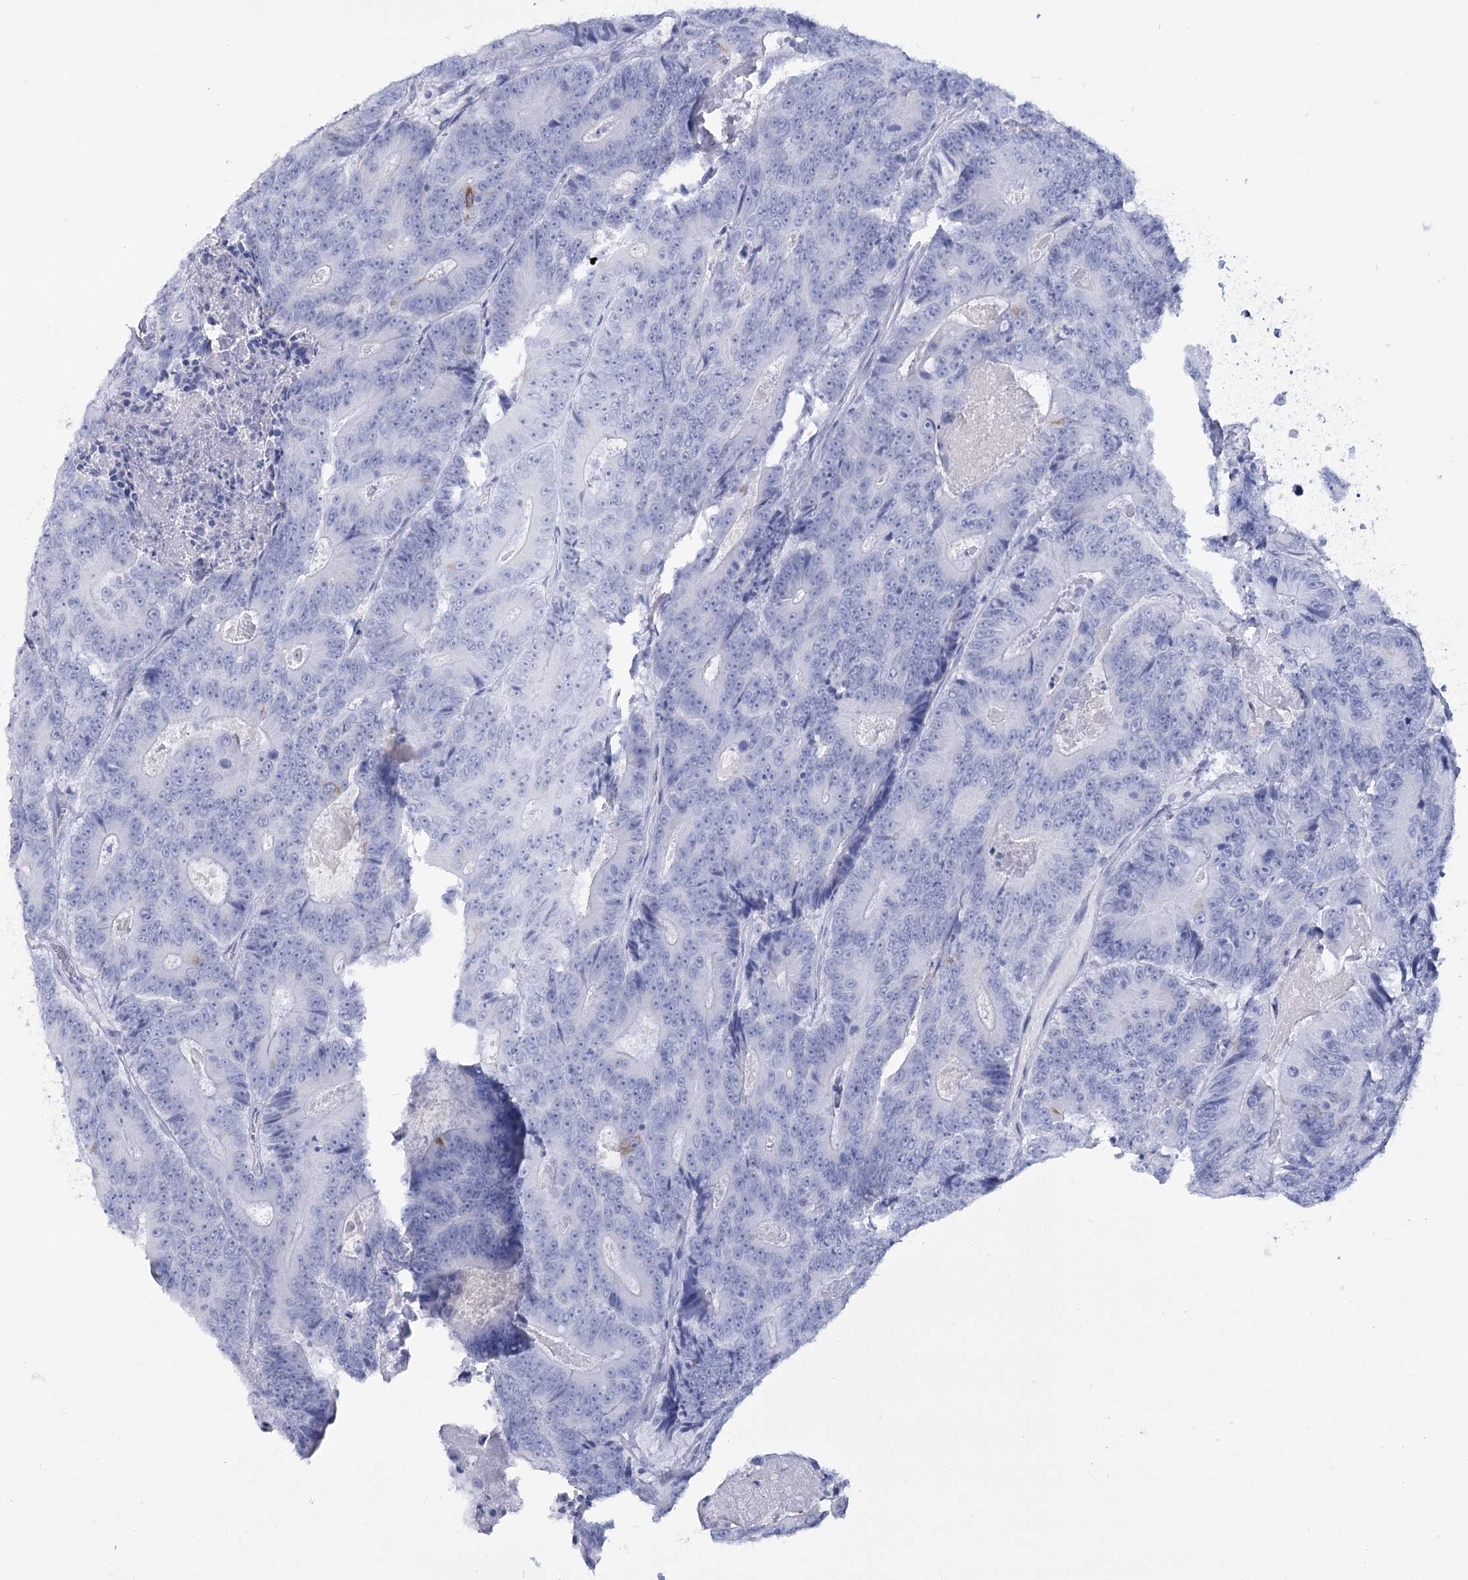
{"staining": {"intensity": "negative", "quantity": "none", "location": "none"}, "tissue": "colorectal cancer", "cell_type": "Tumor cells", "image_type": "cancer", "snomed": [{"axis": "morphology", "description": "Adenocarcinoma, NOS"}, {"axis": "topography", "description": "Colon"}], "caption": "A high-resolution photomicrograph shows immunohistochemistry staining of colorectal cancer, which shows no significant positivity in tumor cells.", "gene": "RNF186", "patient": {"sex": "male", "age": 83}}